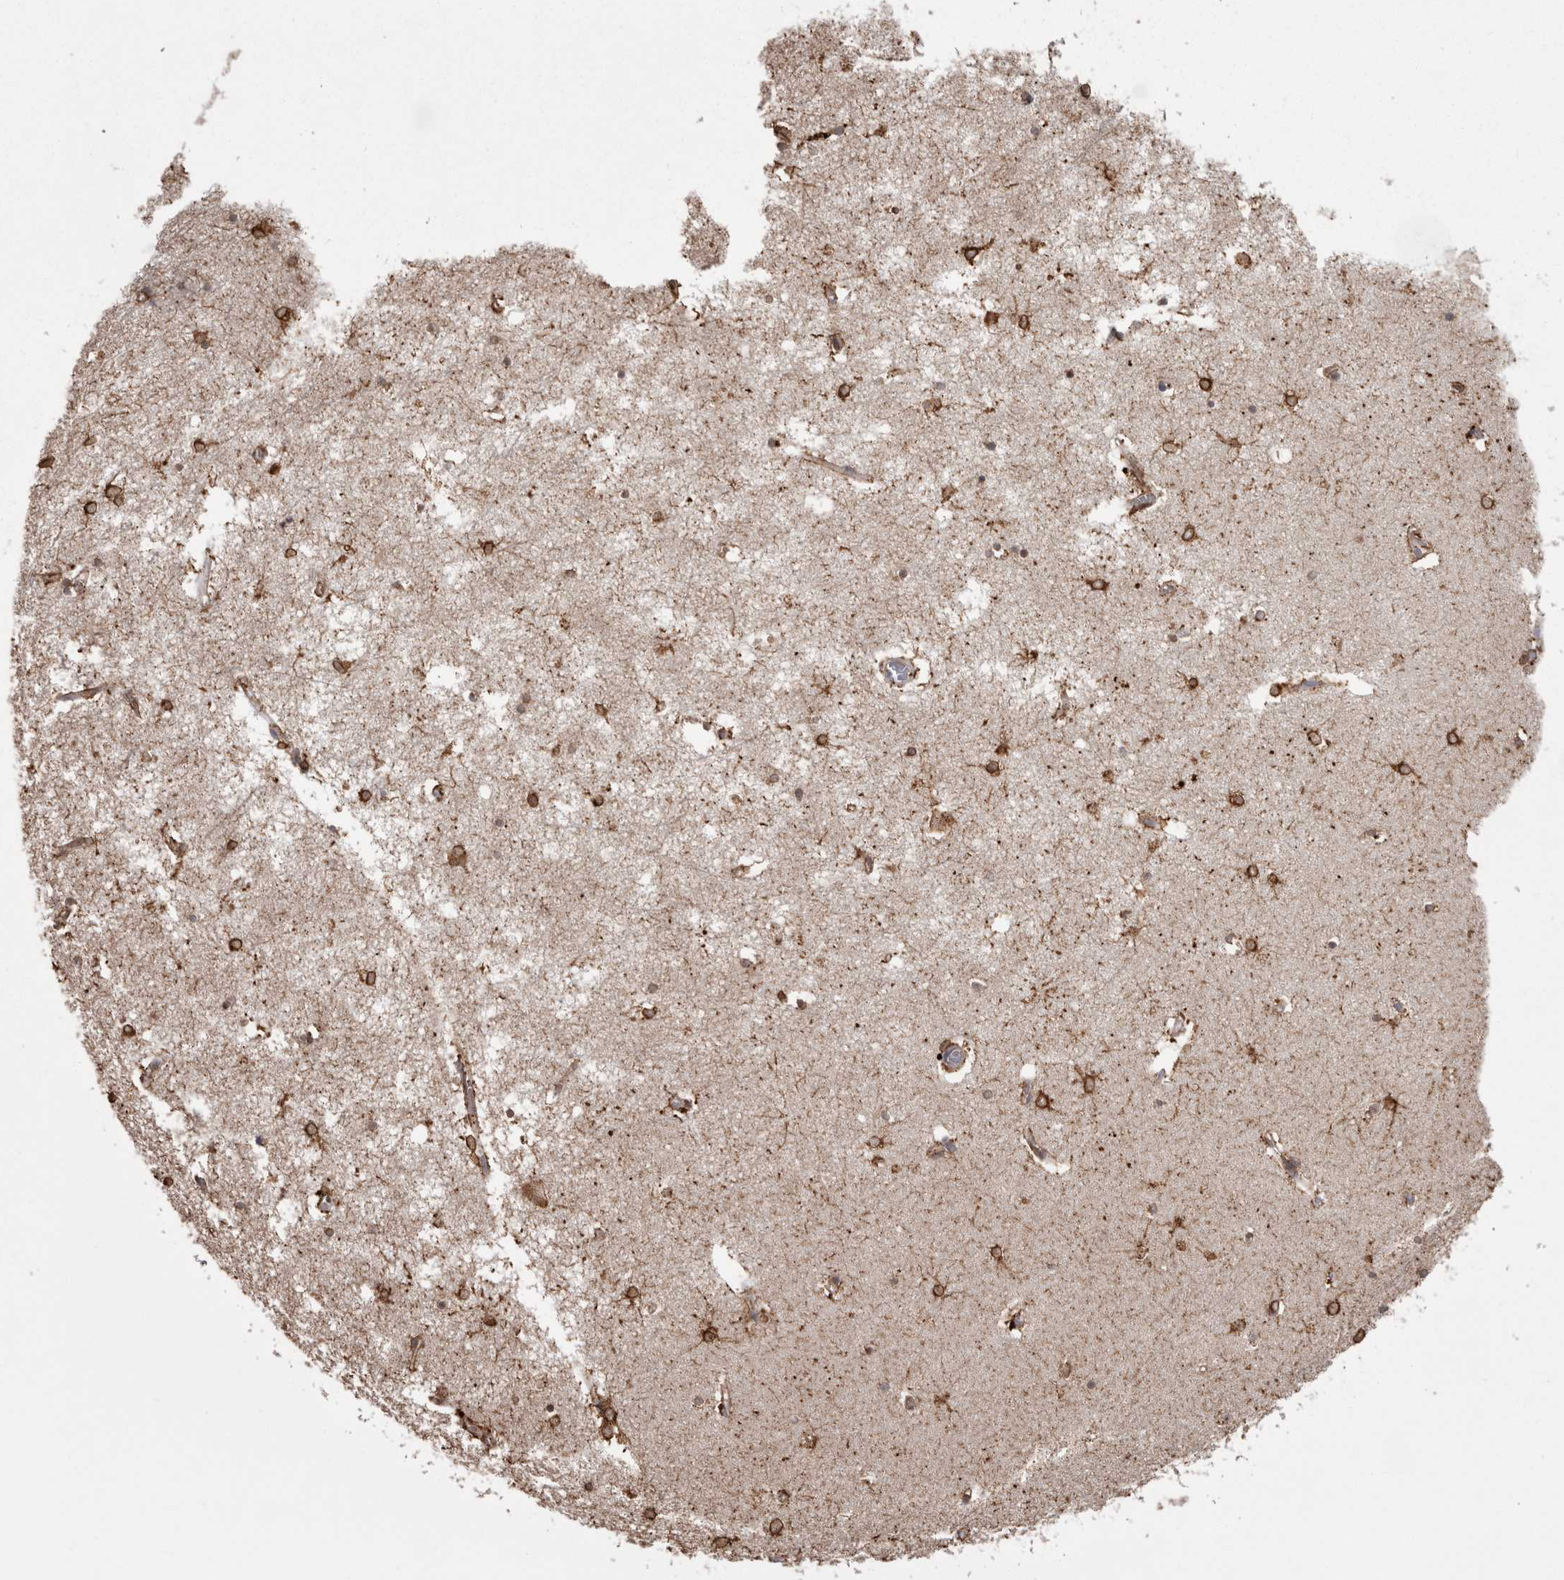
{"staining": {"intensity": "strong", "quantity": ">75%", "location": "cytoplasmic/membranous"}, "tissue": "hippocampus", "cell_type": "Glial cells", "image_type": "normal", "snomed": [{"axis": "morphology", "description": "Normal tissue, NOS"}, {"axis": "topography", "description": "Hippocampus"}], "caption": "A high amount of strong cytoplasmic/membranous positivity is identified in approximately >75% of glial cells in benign hippocampus.", "gene": "PON2", "patient": {"sex": "male", "age": 70}}